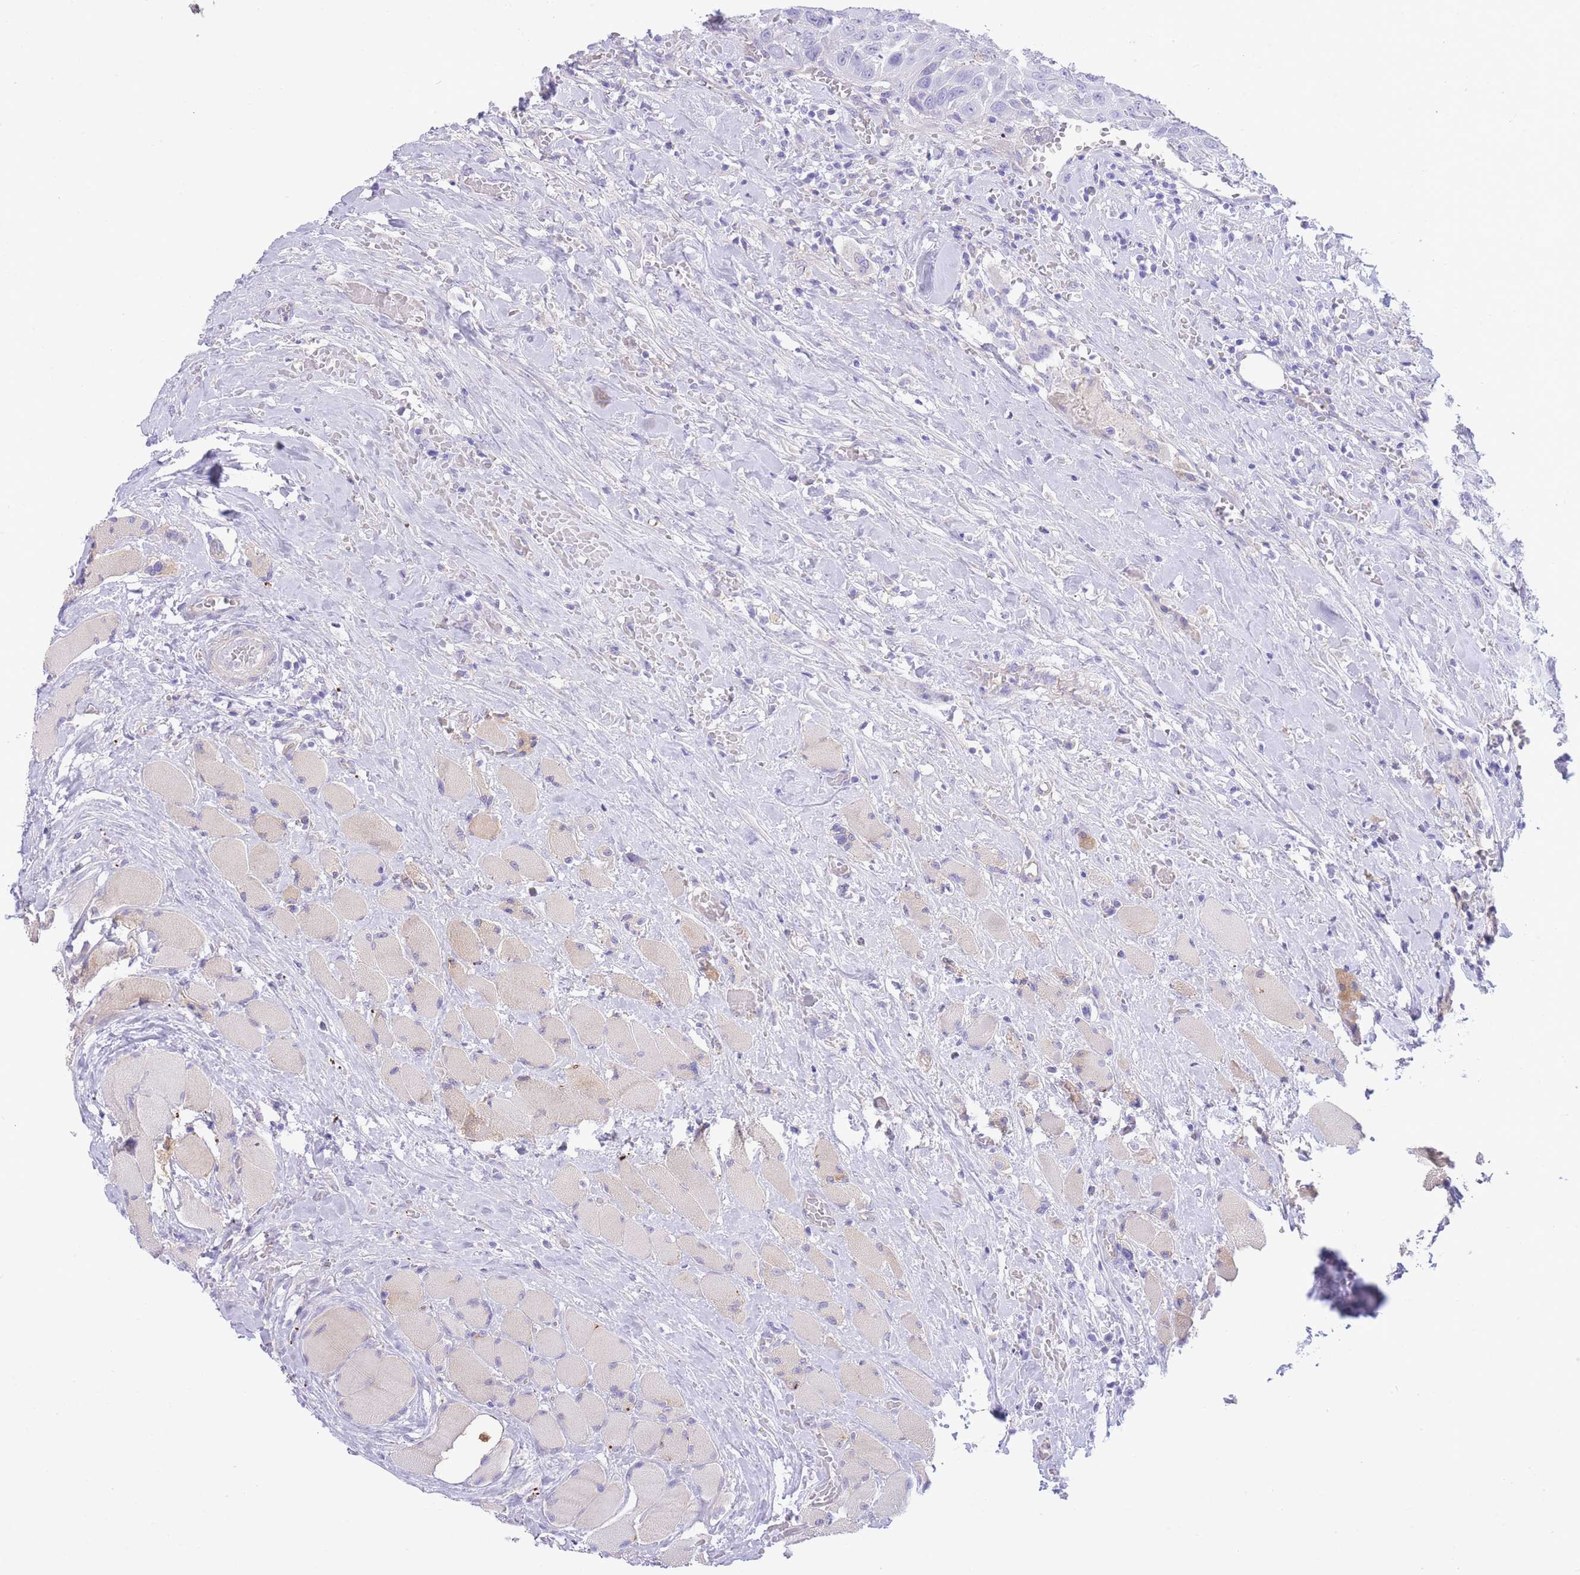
{"staining": {"intensity": "negative", "quantity": "none", "location": "none"}, "tissue": "head and neck cancer", "cell_type": "Tumor cells", "image_type": "cancer", "snomed": [{"axis": "morphology", "description": "Squamous cell carcinoma, NOS"}, {"axis": "topography", "description": "Head-Neck"}], "caption": "Tumor cells show no significant expression in head and neck squamous cell carcinoma.", "gene": "PGM1", "patient": {"sex": "male", "age": 81}}